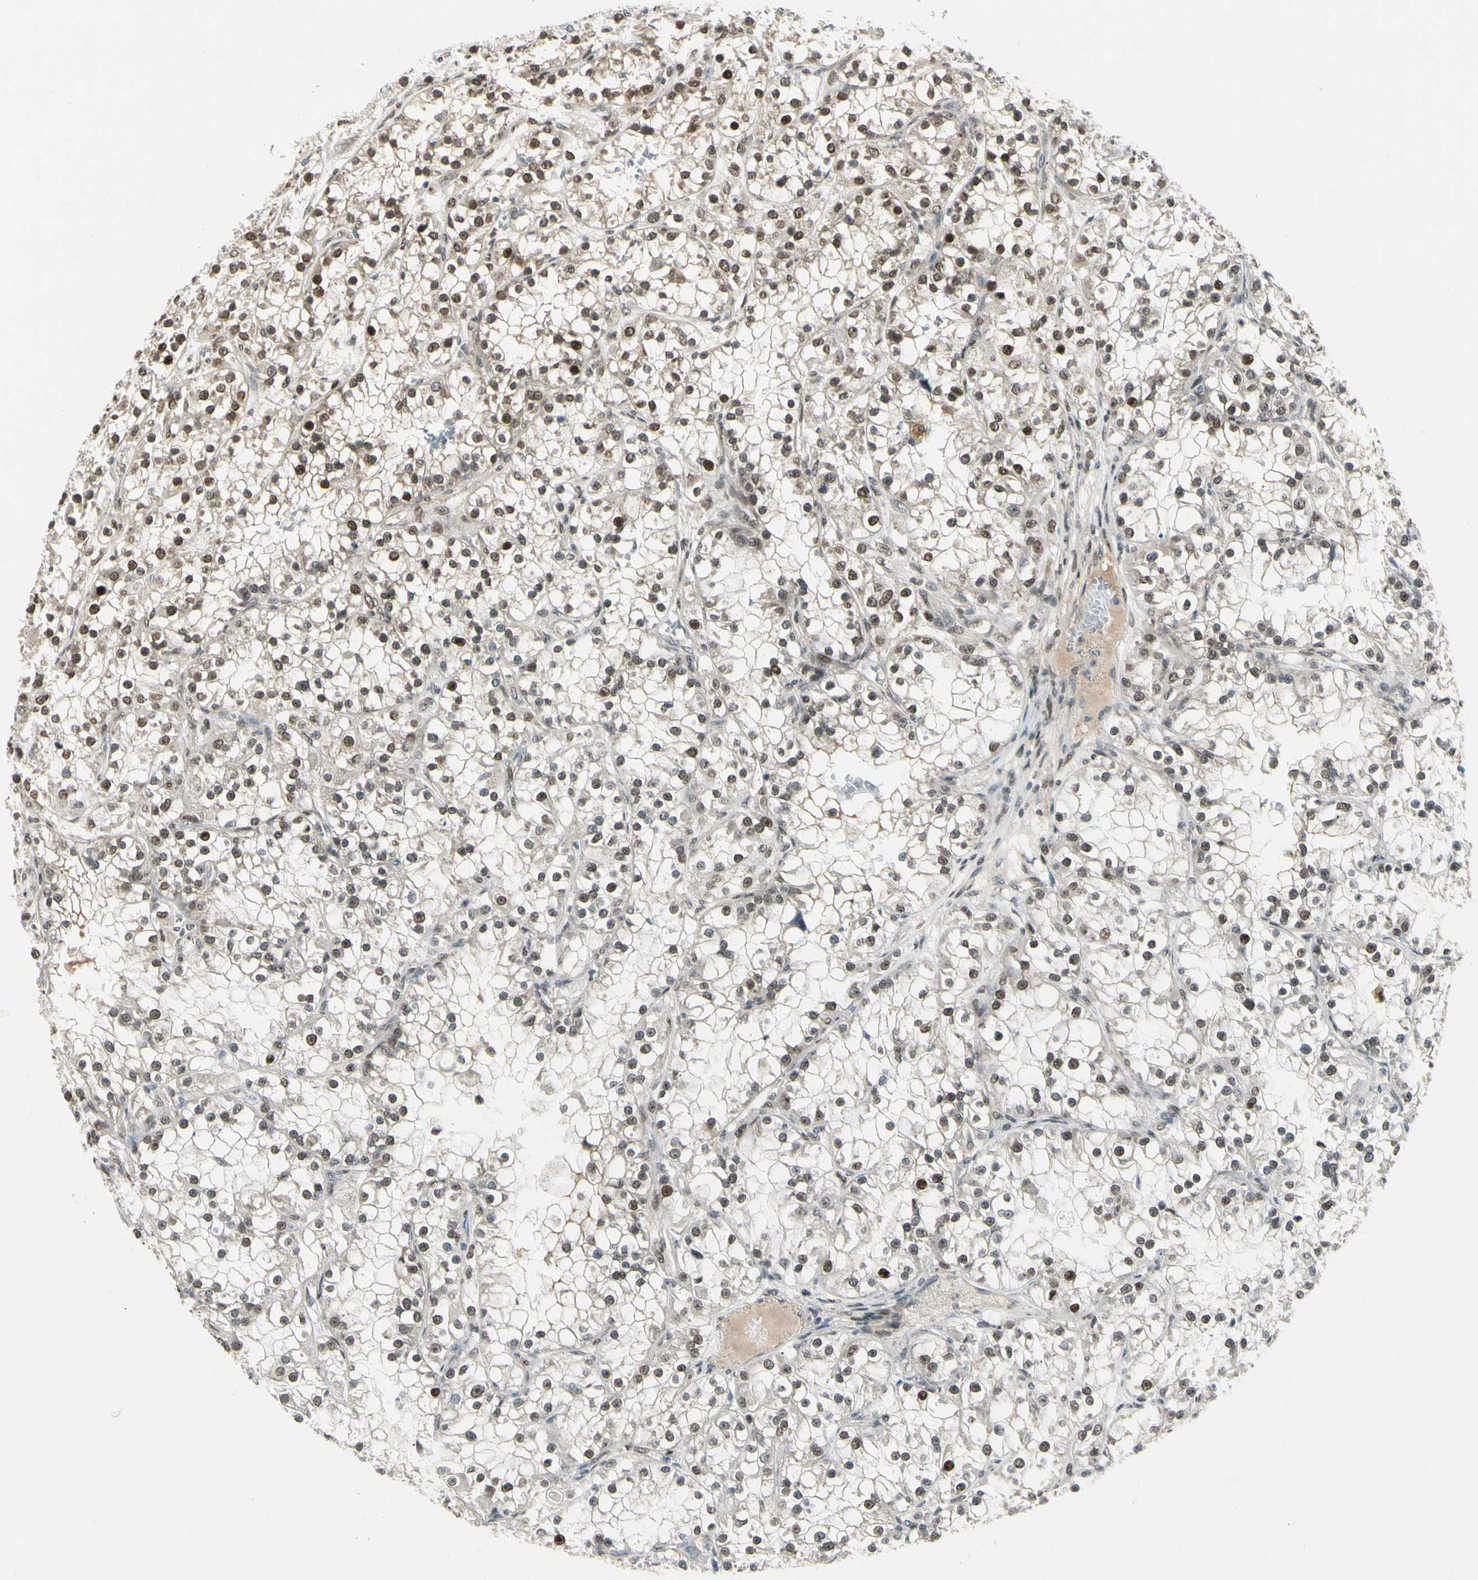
{"staining": {"intensity": "weak", "quantity": "25%-75%", "location": "nuclear"}, "tissue": "renal cancer", "cell_type": "Tumor cells", "image_type": "cancer", "snomed": [{"axis": "morphology", "description": "Adenocarcinoma, NOS"}, {"axis": "topography", "description": "Kidney"}], "caption": "Weak nuclear protein staining is present in about 25%-75% of tumor cells in renal cancer (adenocarcinoma).", "gene": "GTF3A", "patient": {"sex": "female", "age": 52}}